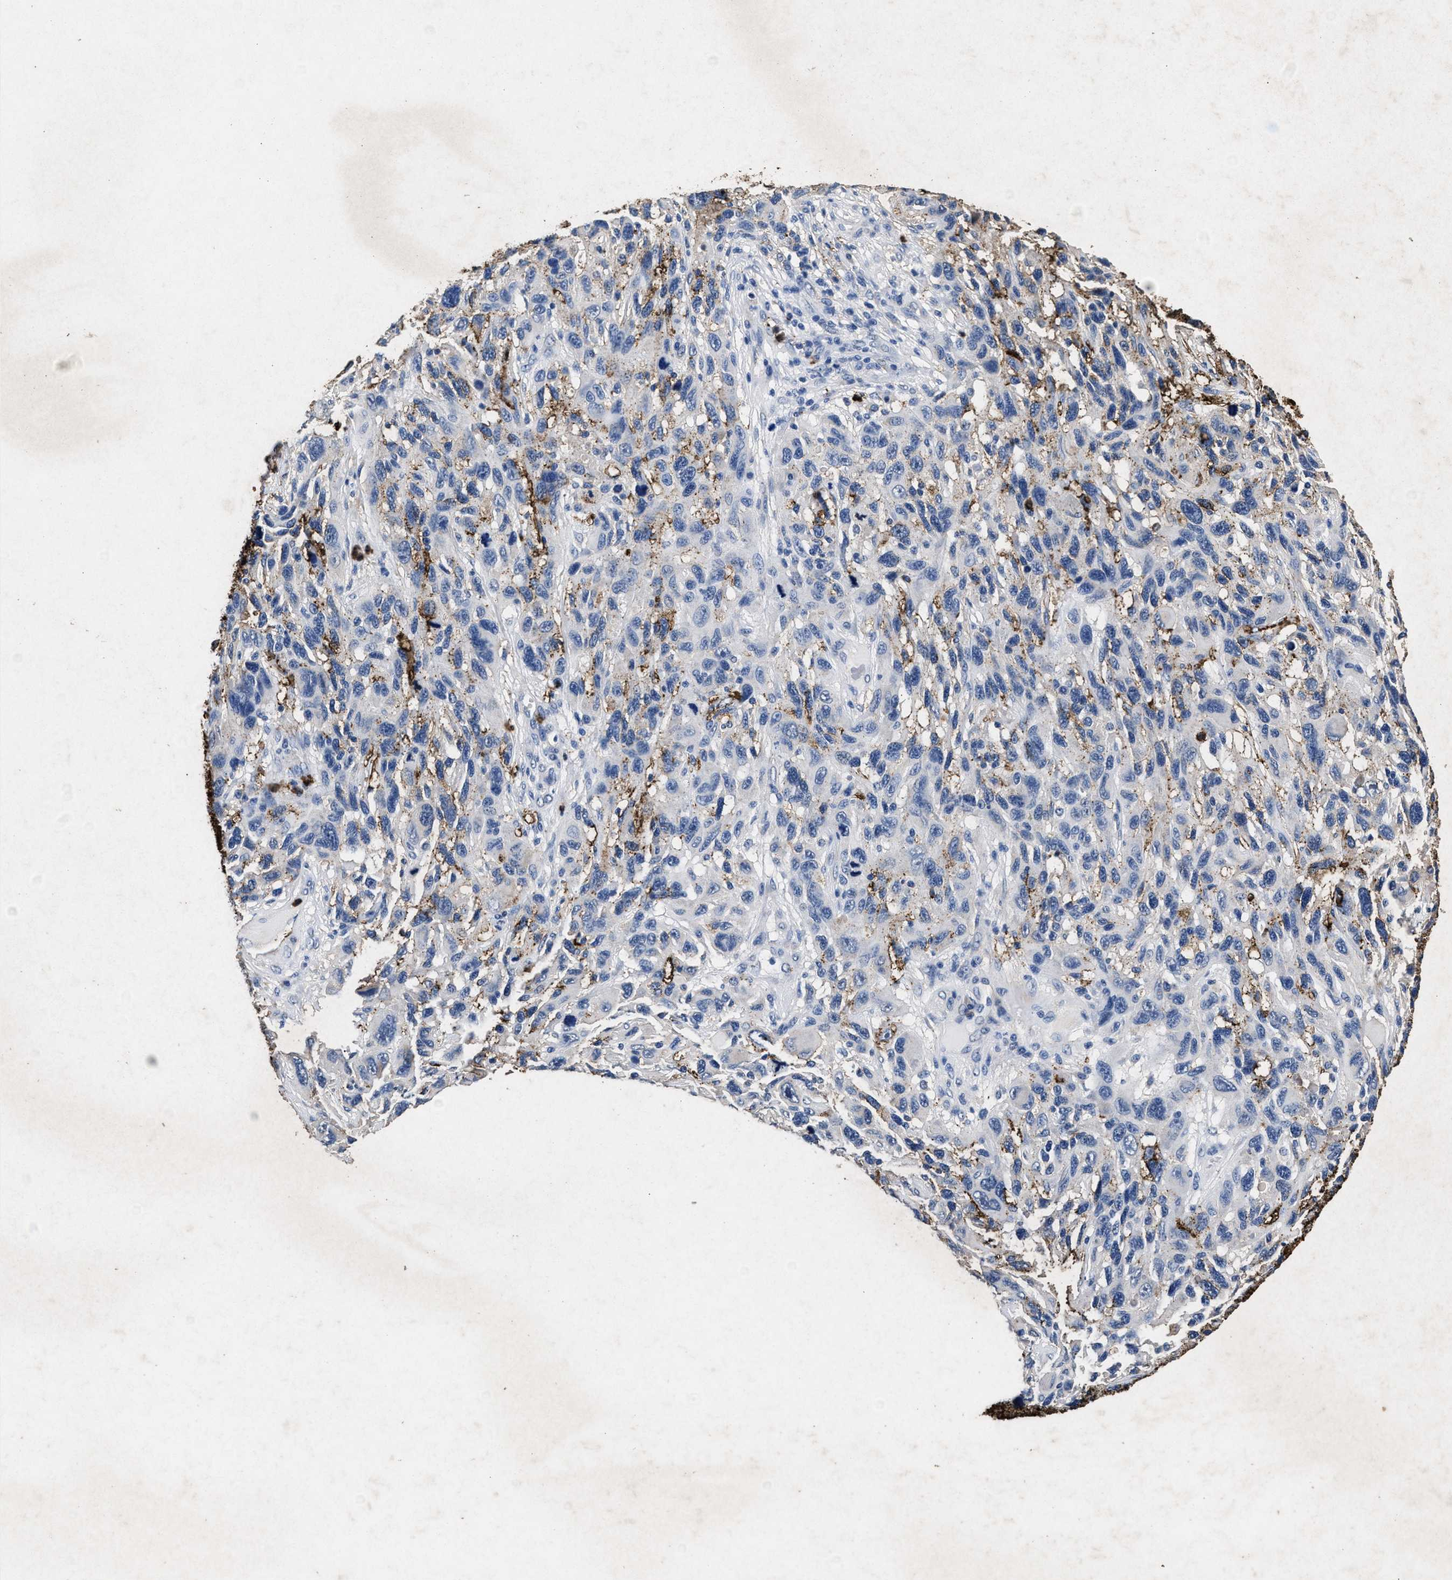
{"staining": {"intensity": "negative", "quantity": "none", "location": "none"}, "tissue": "melanoma", "cell_type": "Tumor cells", "image_type": "cancer", "snomed": [{"axis": "morphology", "description": "Malignant melanoma, NOS"}, {"axis": "topography", "description": "Skin"}], "caption": "This is an immunohistochemistry image of human melanoma. There is no expression in tumor cells.", "gene": "LTB4R2", "patient": {"sex": "male", "age": 53}}